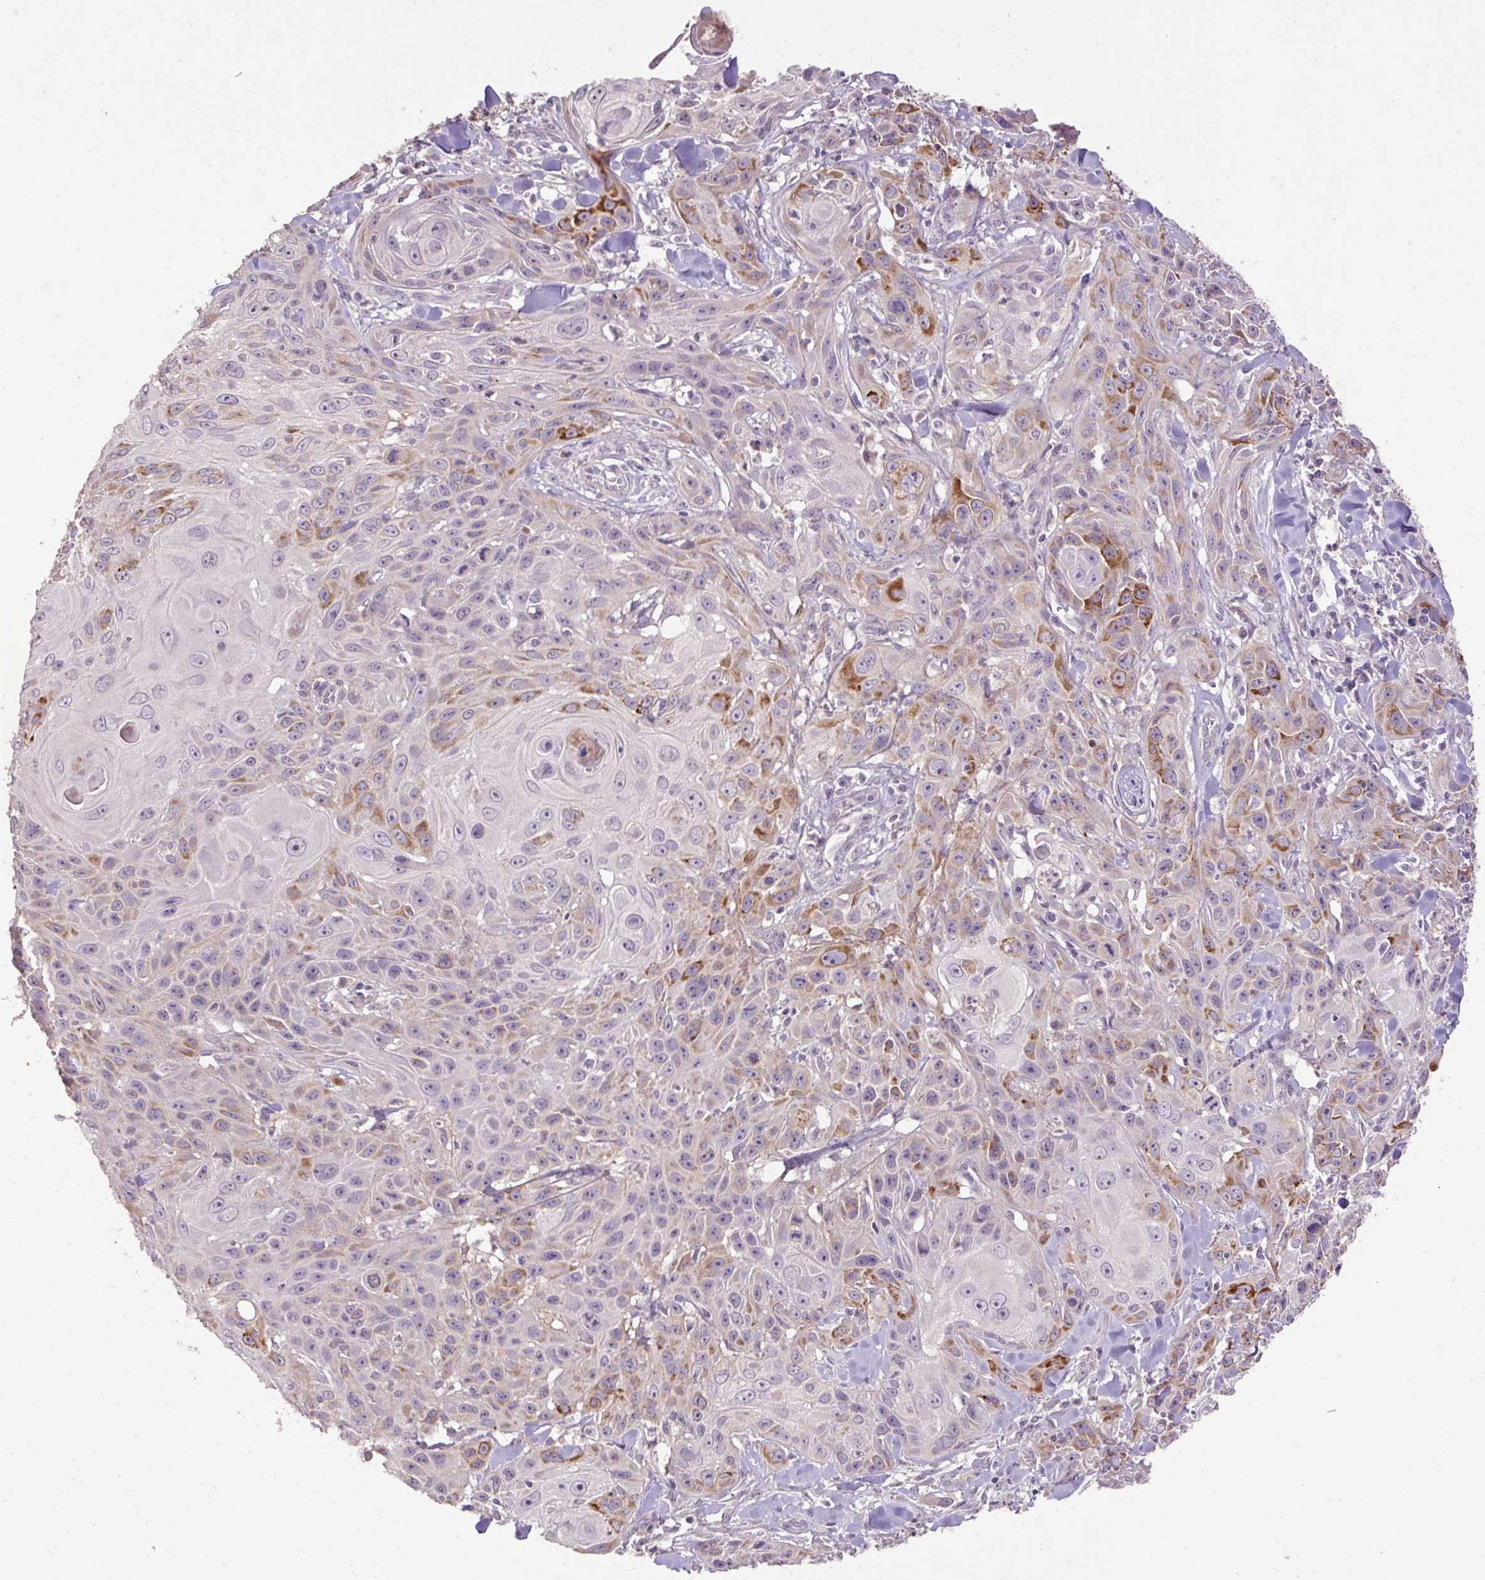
{"staining": {"intensity": "strong", "quantity": "<25%", "location": "cytoplasmic/membranous"}, "tissue": "skin cancer", "cell_type": "Tumor cells", "image_type": "cancer", "snomed": [{"axis": "morphology", "description": "Squamous cell carcinoma, NOS"}, {"axis": "topography", "description": "Skin"}, {"axis": "topography", "description": "Vulva"}], "caption": "IHC staining of skin cancer, which exhibits medium levels of strong cytoplasmic/membranous positivity in about <25% of tumor cells indicating strong cytoplasmic/membranous protein expression. The staining was performed using DAB (brown) for protein detection and nuclei were counterstained in hematoxylin (blue).", "gene": "LRTM2", "patient": {"sex": "female", "age": 83}}